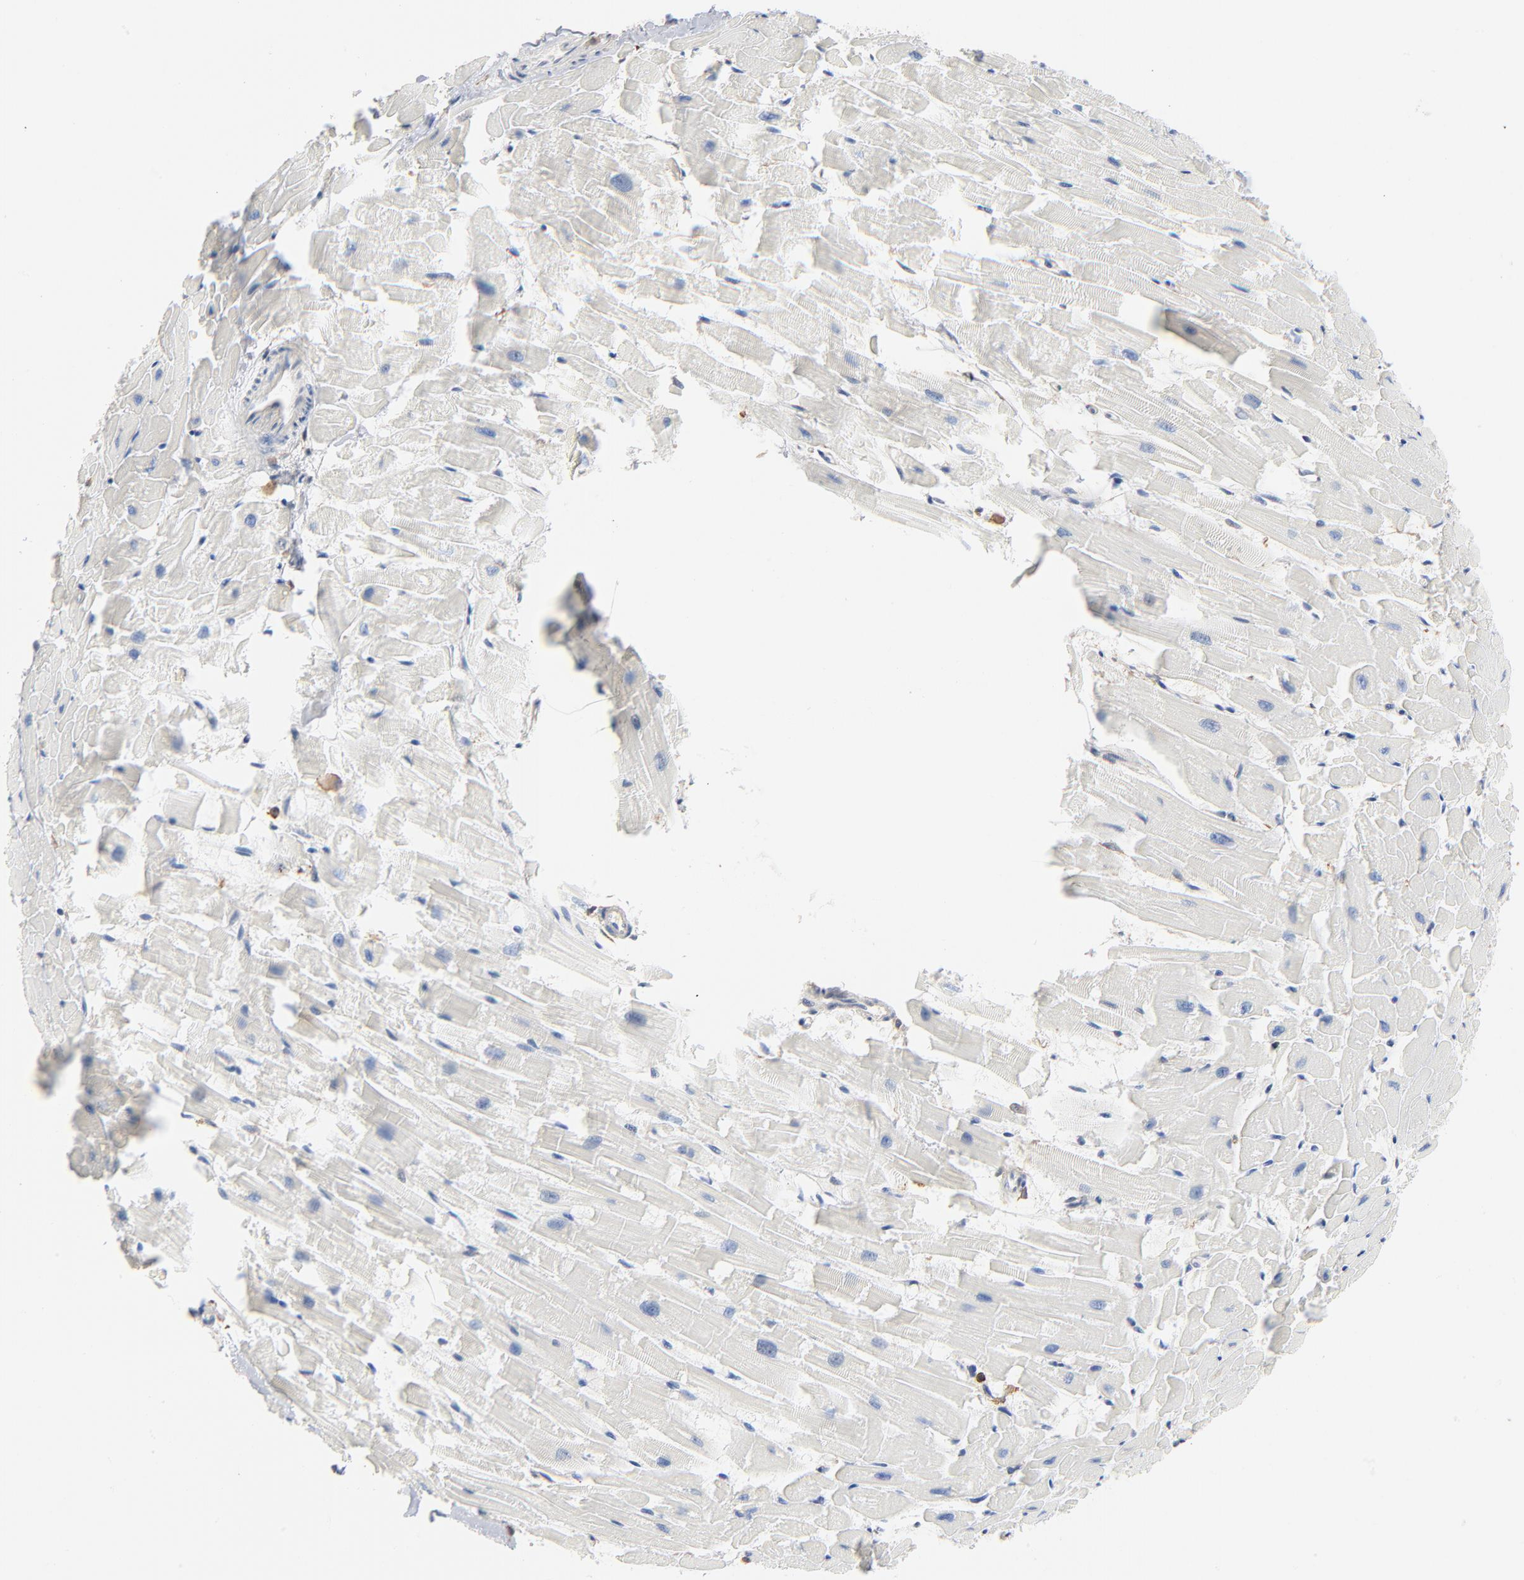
{"staining": {"intensity": "negative", "quantity": "none", "location": "none"}, "tissue": "heart muscle", "cell_type": "Cardiomyocytes", "image_type": "normal", "snomed": [{"axis": "morphology", "description": "Normal tissue, NOS"}, {"axis": "topography", "description": "Heart"}], "caption": "This is an IHC photomicrograph of benign human heart muscle. There is no positivity in cardiomyocytes.", "gene": "SH3KBP1", "patient": {"sex": "female", "age": 19}}